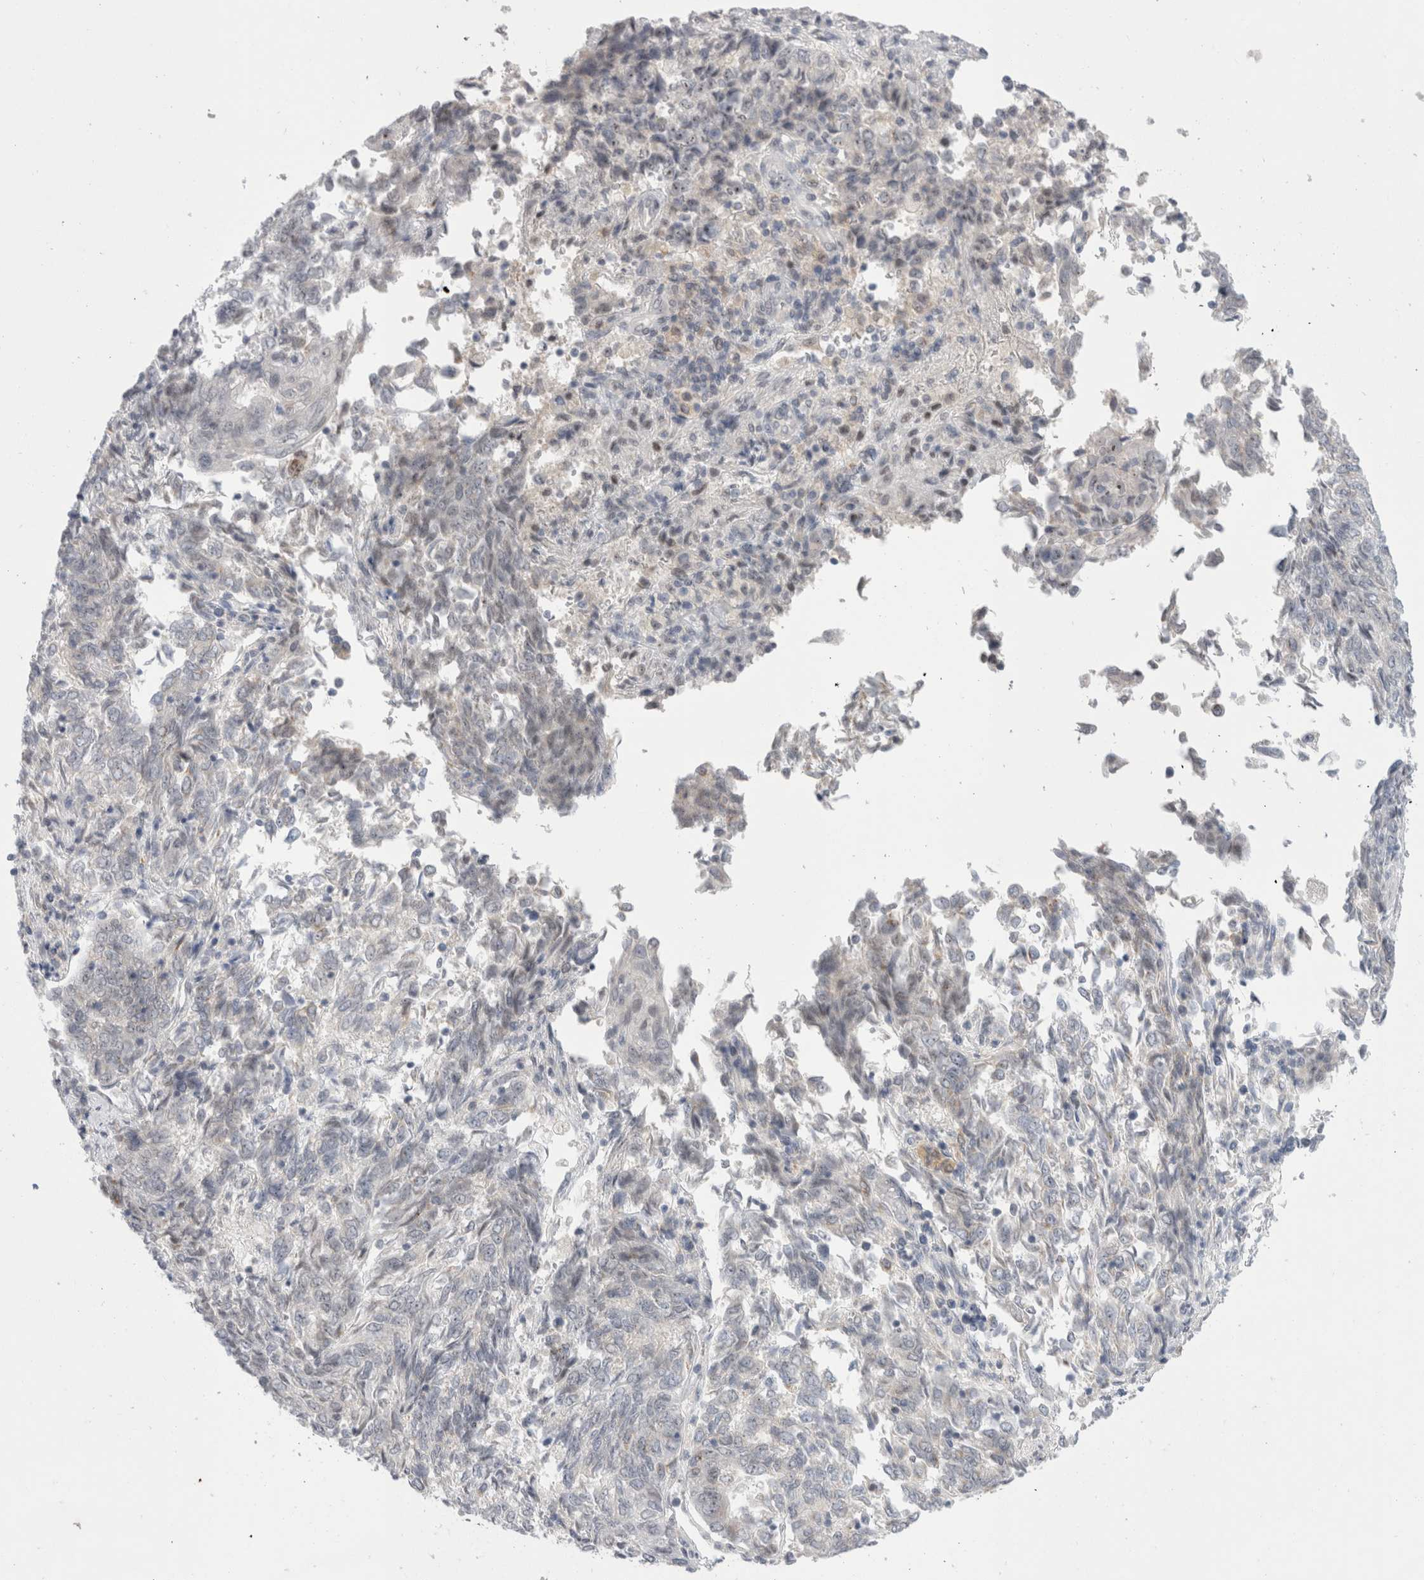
{"staining": {"intensity": "negative", "quantity": "none", "location": "none"}, "tissue": "endometrial cancer", "cell_type": "Tumor cells", "image_type": "cancer", "snomed": [{"axis": "morphology", "description": "Adenocarcinoma, NOS"}, {"axis": "topography", "description": "Endometrium"}], "caption": "IHC micrograph of neoplastic tissue: endometrial cancer stained with DAB (3,3'-diaminobenzidine) displays no significant protein positivity in tumor cells.", "gene": "CERS5", "patient": {"sex": "female", "age": 80}}